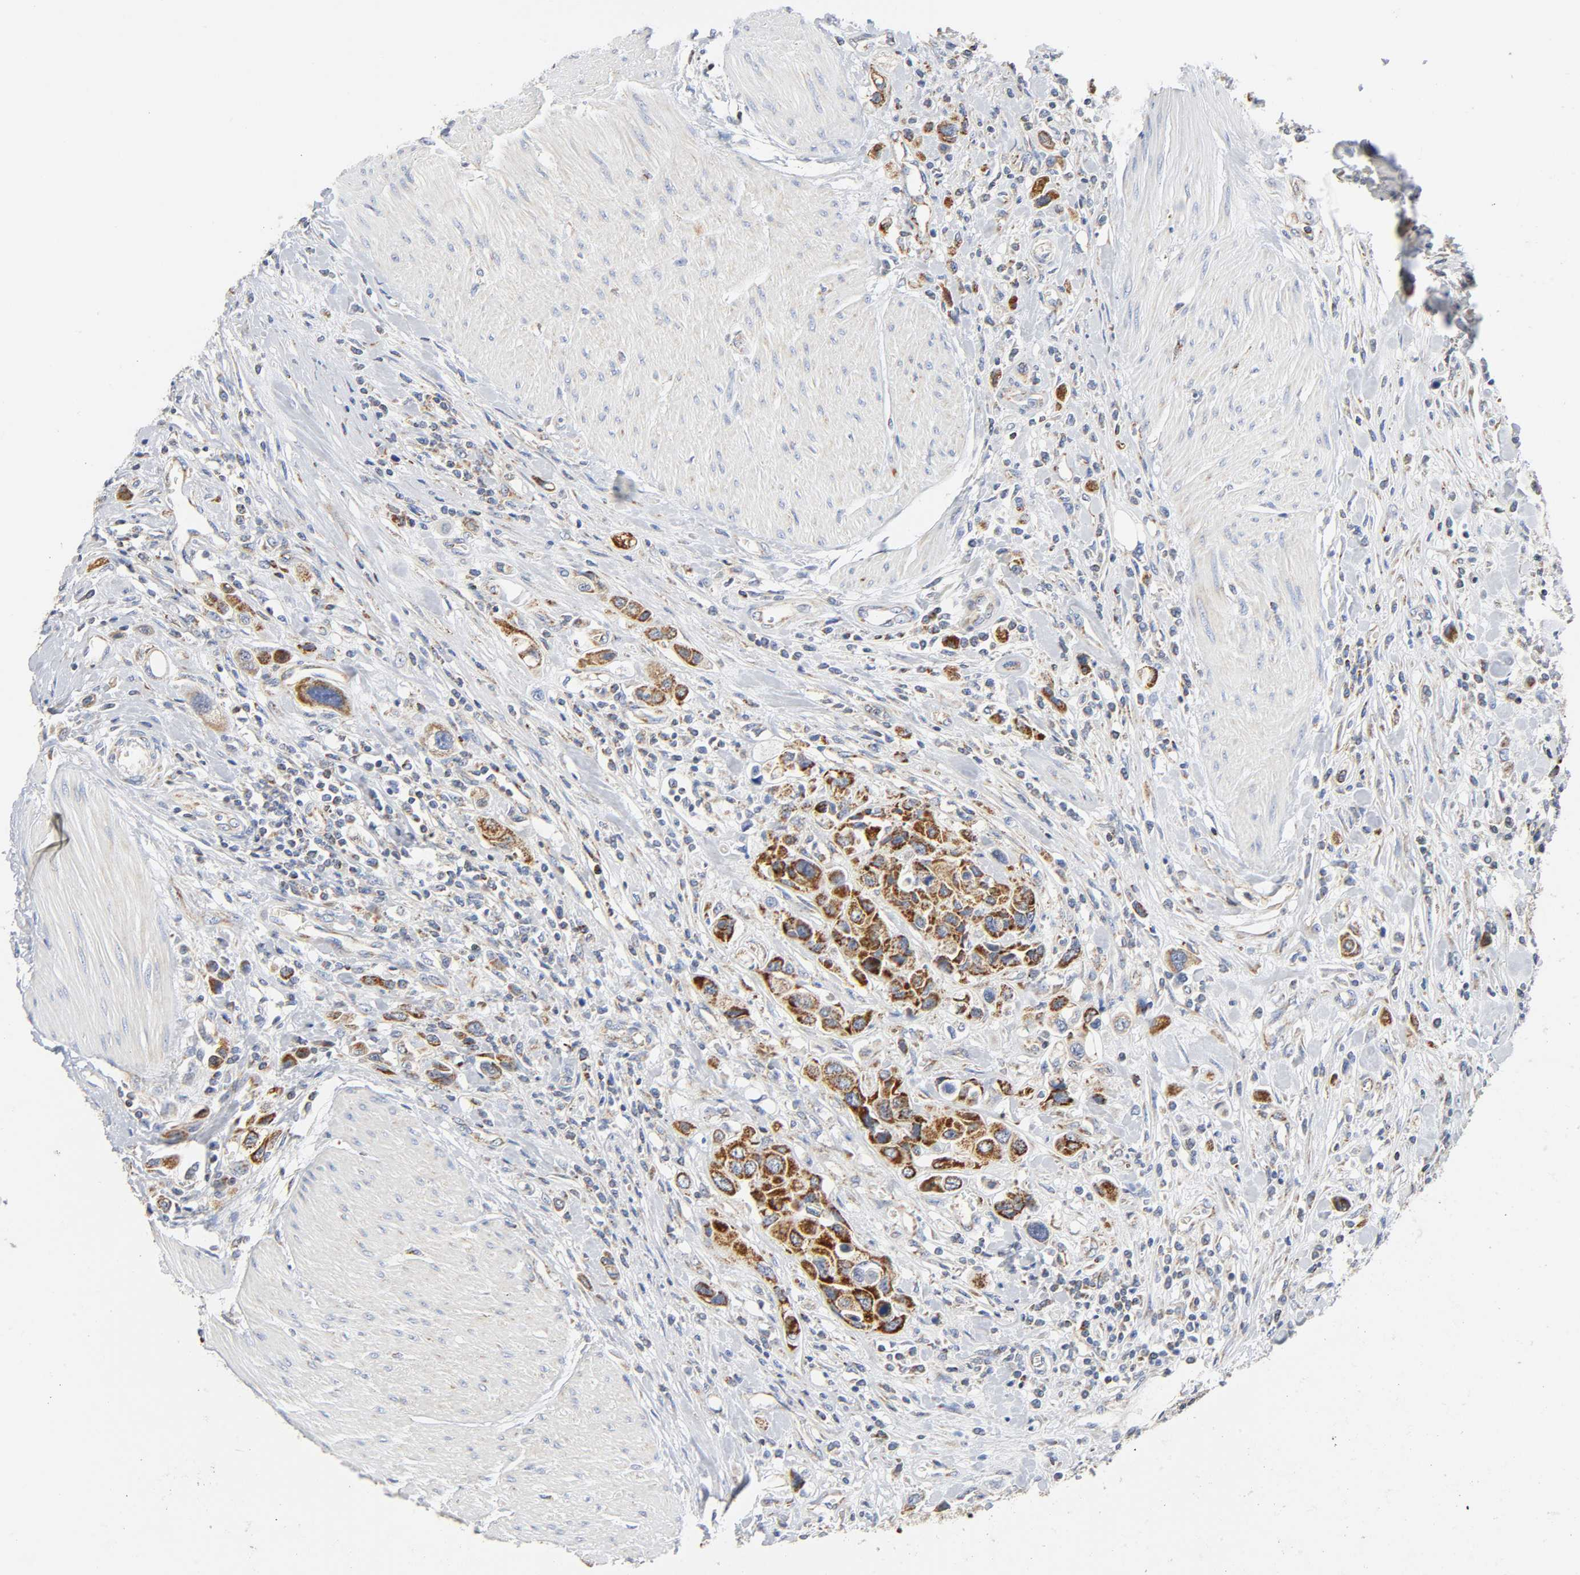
{"staining": {"intensity": "strong", "quantity": ">75%", "location": "cytoplasmic/membranous"}, "tissue": "urothelial cancer", "cell_type": "Tumor cells", "image_type": "cancer", "snomed": [{"axis": "morphology", "description": "Urothelial carcinoma, High grade"}, {"axis": "topography", "description": "Urinary bladder"}], "caption": "Protein positivity by IHC reveals strong cytoplasmic/membranous positivity in approximately >75% of tumor cells in urothelial cancer.", "gene": "BAK1", "patient": {"sex": "male", "age": 50}}